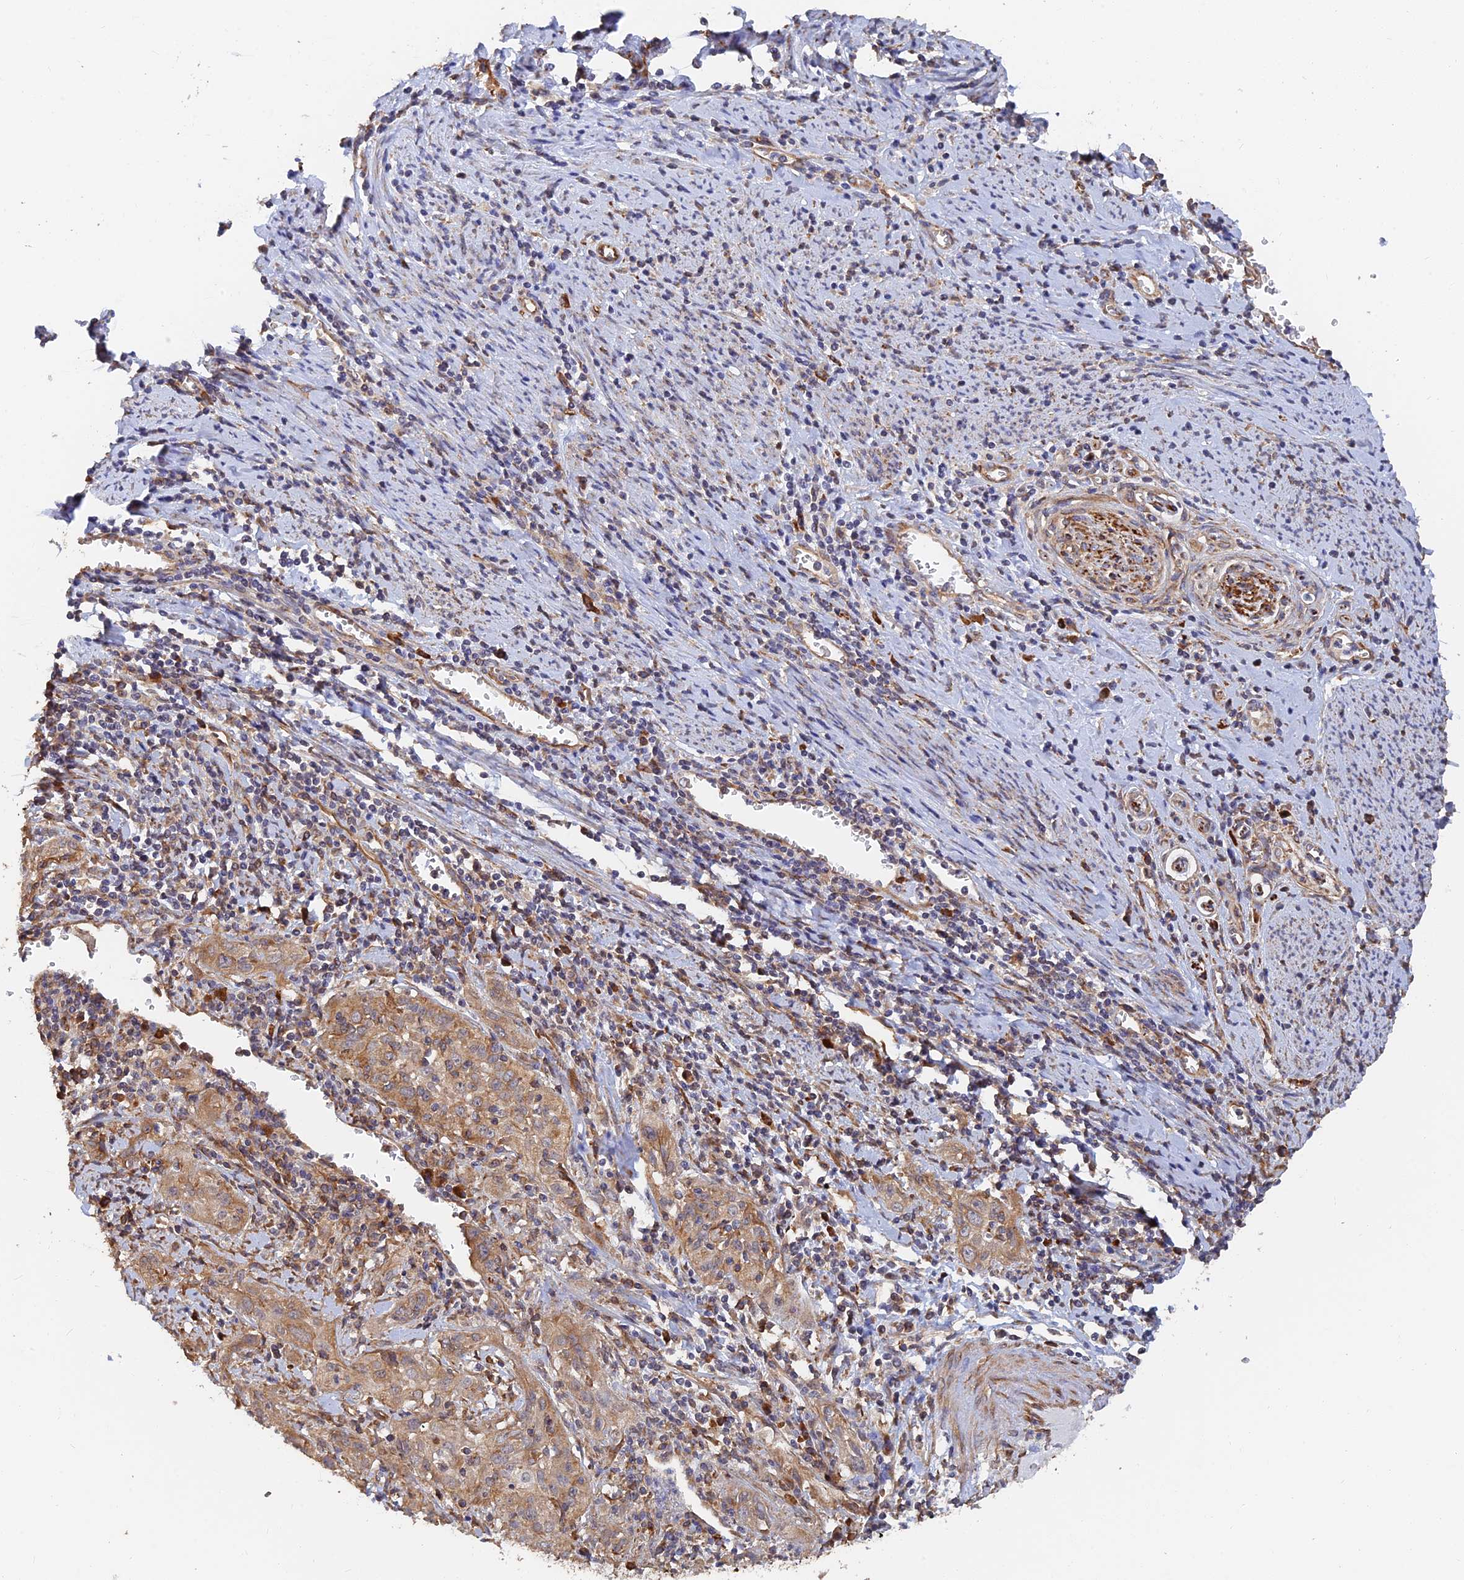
{"staining": {"intensity": "moderate", "quantity": "<25%", "location": "cytoplasmic/membranous"}, "tissue": "cervical cancer", "cell_type": "Tumor cells", "image_type": "cancer", "snomed": [{"axis": "morphology", "description": "Squamous cell carcinoma, NOS"}, {"axis": "topography", "description": "Cervix"}], "caption": "A photomicrograph of human cervical cancer stained for a protein shows moderate cytoplasmic/membranous brown staining in tumor cells. Nuclei are stained in blue.", "gene": "WBP11", "patient": {"sex": "female", "age": 57}}